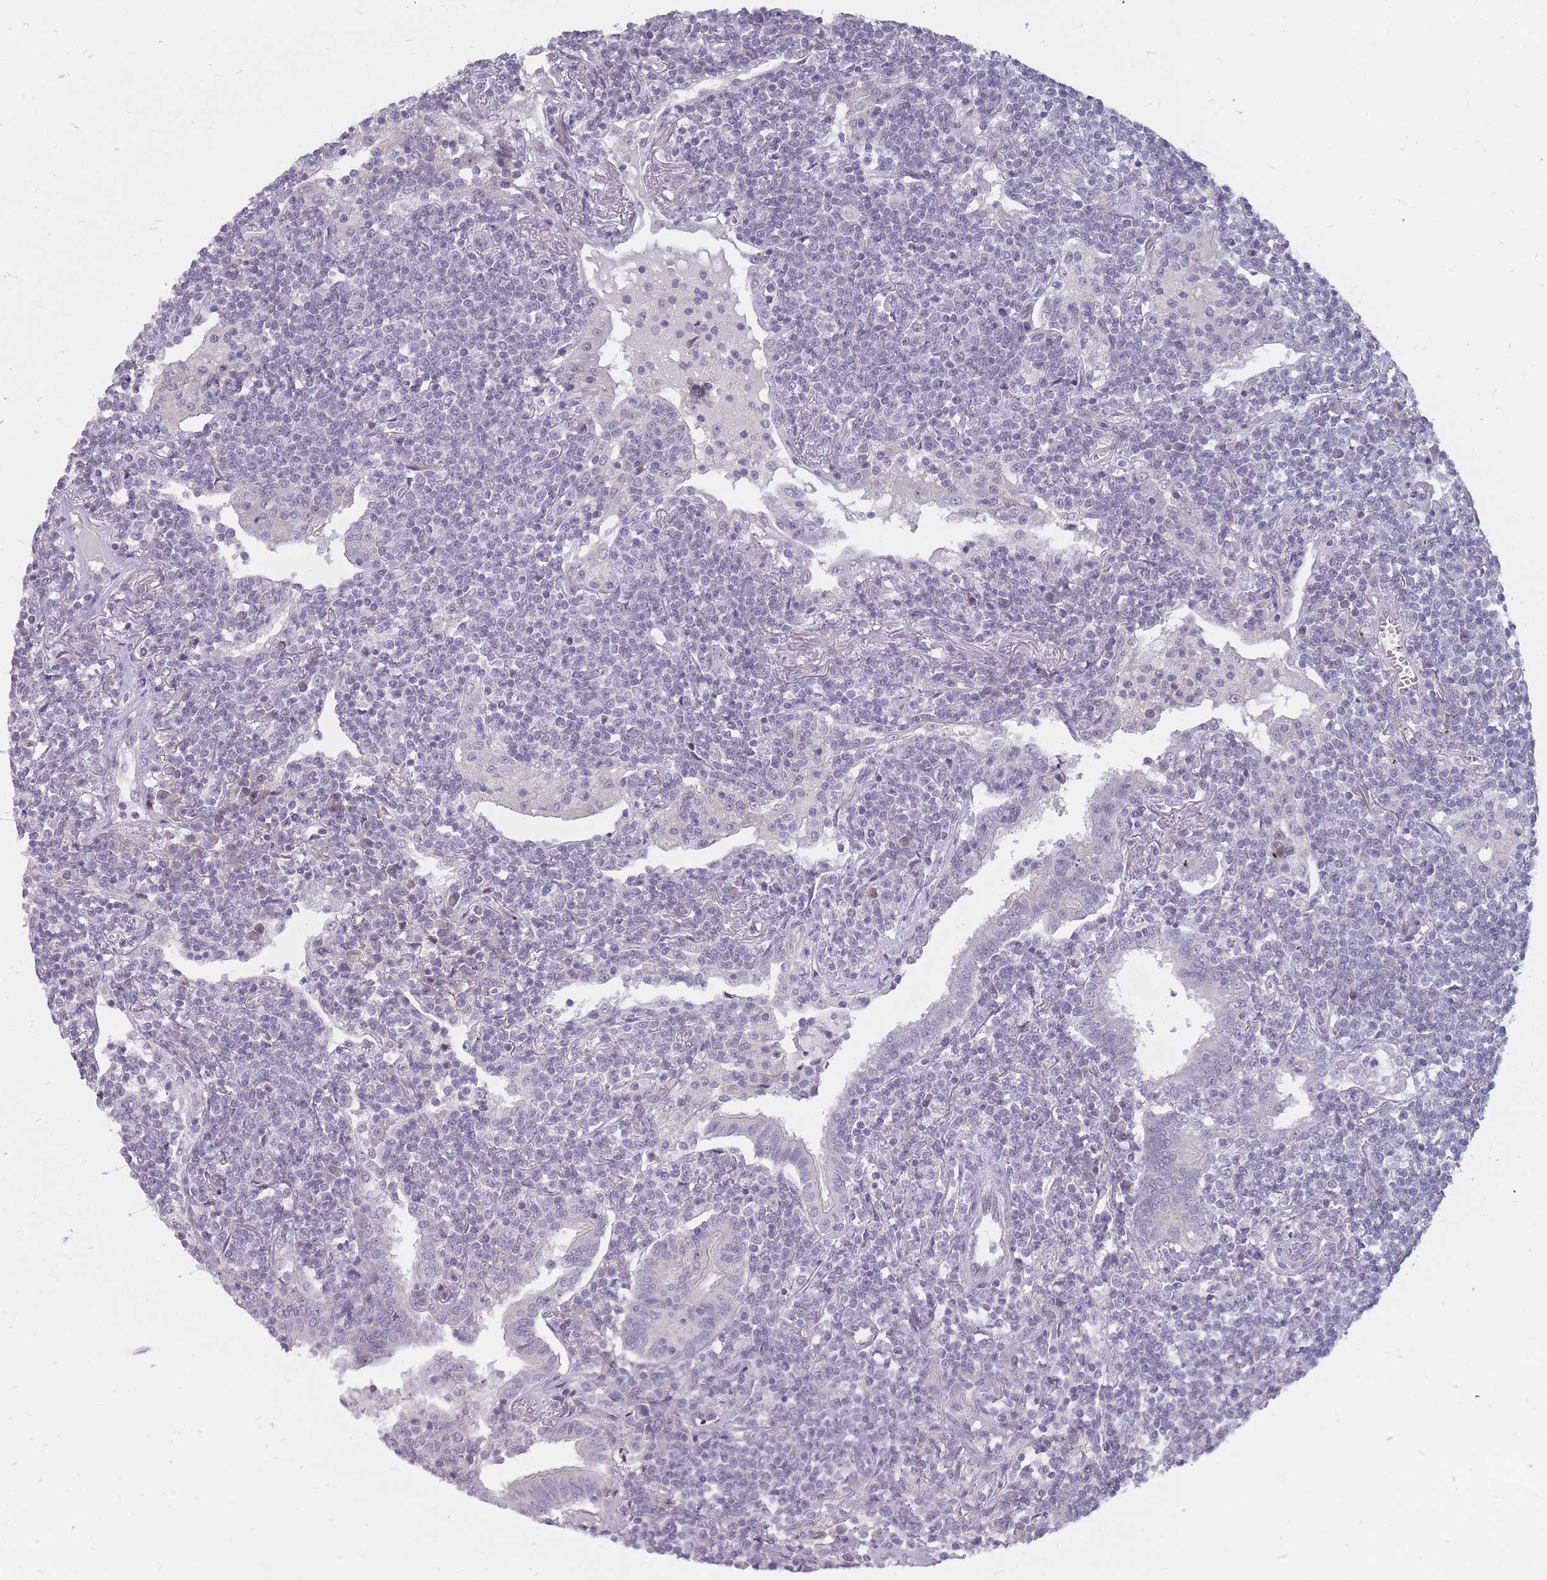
{"staining": {"intensity": "negative", "quantity": "none", "location": "none"}, "tissue": "lymphoma", "cell_type": "Tumor cells", "image_type": "cancer", "snomed": [{"axis": "morphology", "description": "Malignant lymphoma, non-Hodgkin's type, Low grade"}, {"axis": "topography", "description": "Lung"}], "caption": "DAB immunohistochemical staining of human lymphoma exhibits no significant positivity in tumor cells.", "gene": "POMZP3", "patient": {"sex": "female", "age": 71}}